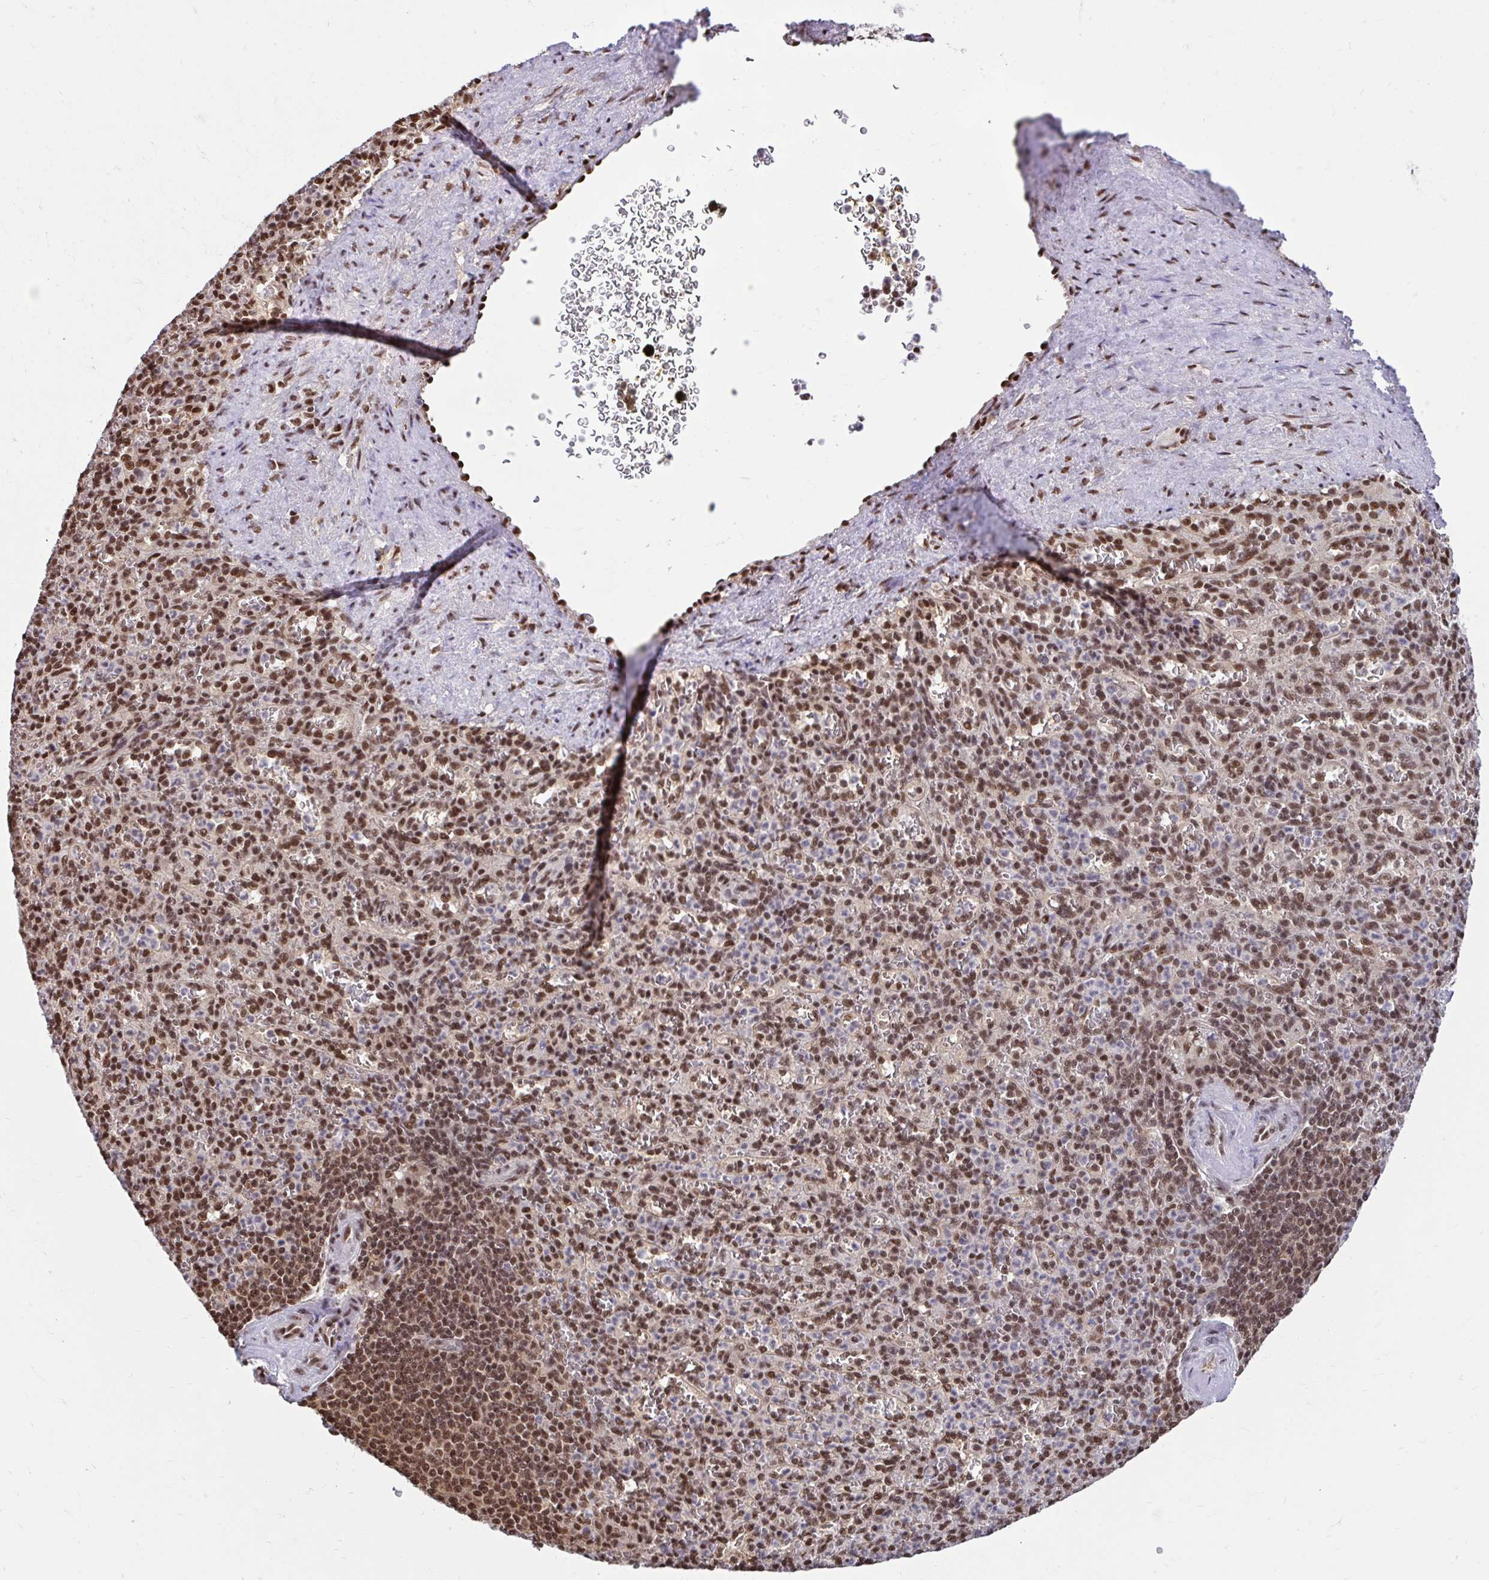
{"staining": {"intensity": "moderate", "quantity": ">75%", "location": "nuclear"}, "tissue": "spleen", "cell_type": "Cells in red pulp", "image_type": "normal", "snomed": [{"axis": "morphology", "description": "Normal tissue, NOS"}, {"axis": "topography", "description": "Spleen"}], "caption": "Moderate nuclear protein positivity is present in about >75% of cells in red pulp in spleen.", "gene": "ABCA9", "patient": {"sex": "female", "age": 74}}